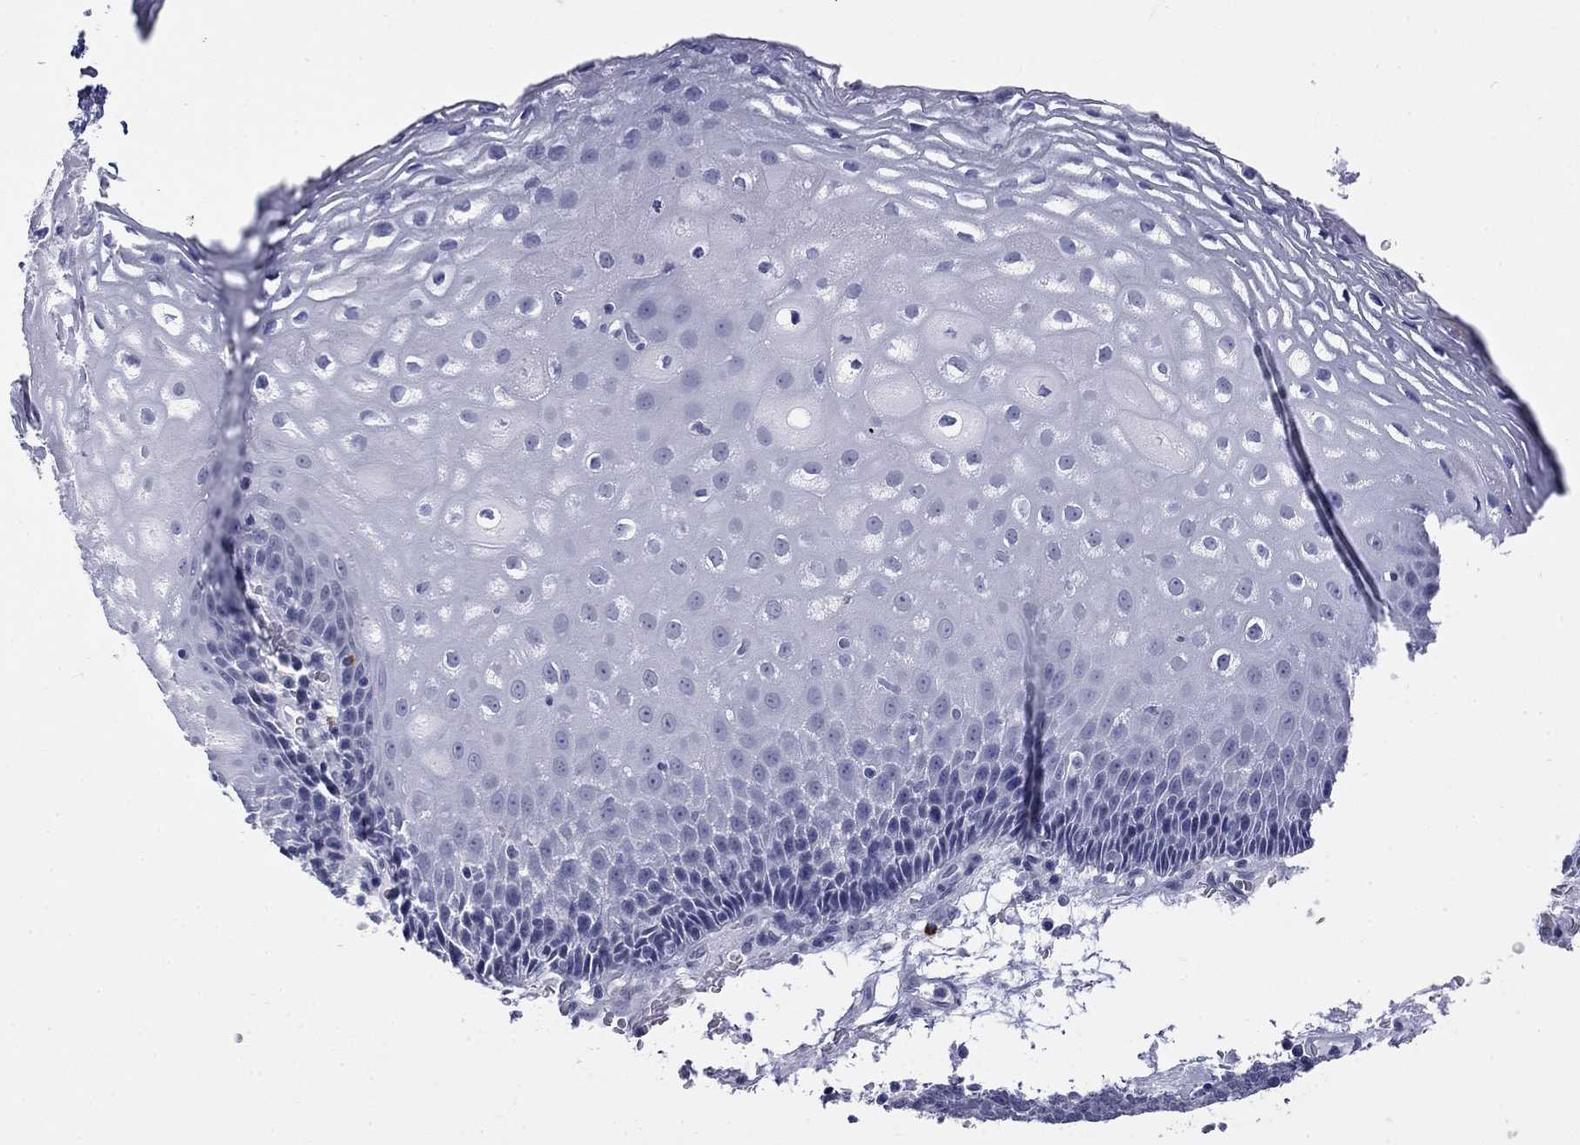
{"staining": {"intensity": "negative", "quantity": "none", "location": "none"}, "tissue": "esophagus", "cell_type": "Squamous epithelial cells", "image_type": "normal", "snomed": [{"axis": "morphology", "description": "Normal tissue, NOS"}, {"axis": "topography", "description": "Esophagus"}], "caption": "Esophagus was stained to show a protein in brown. There is no significant staining in squamous epithelial cells. The staining was performed using DAB to visualize the protein expression in brown, while the nuclei were stained in blue with hematoxylin (Magnification: 20x).", "gene": "ECEL1", "patient": {"sex": "male", "age": 76}}